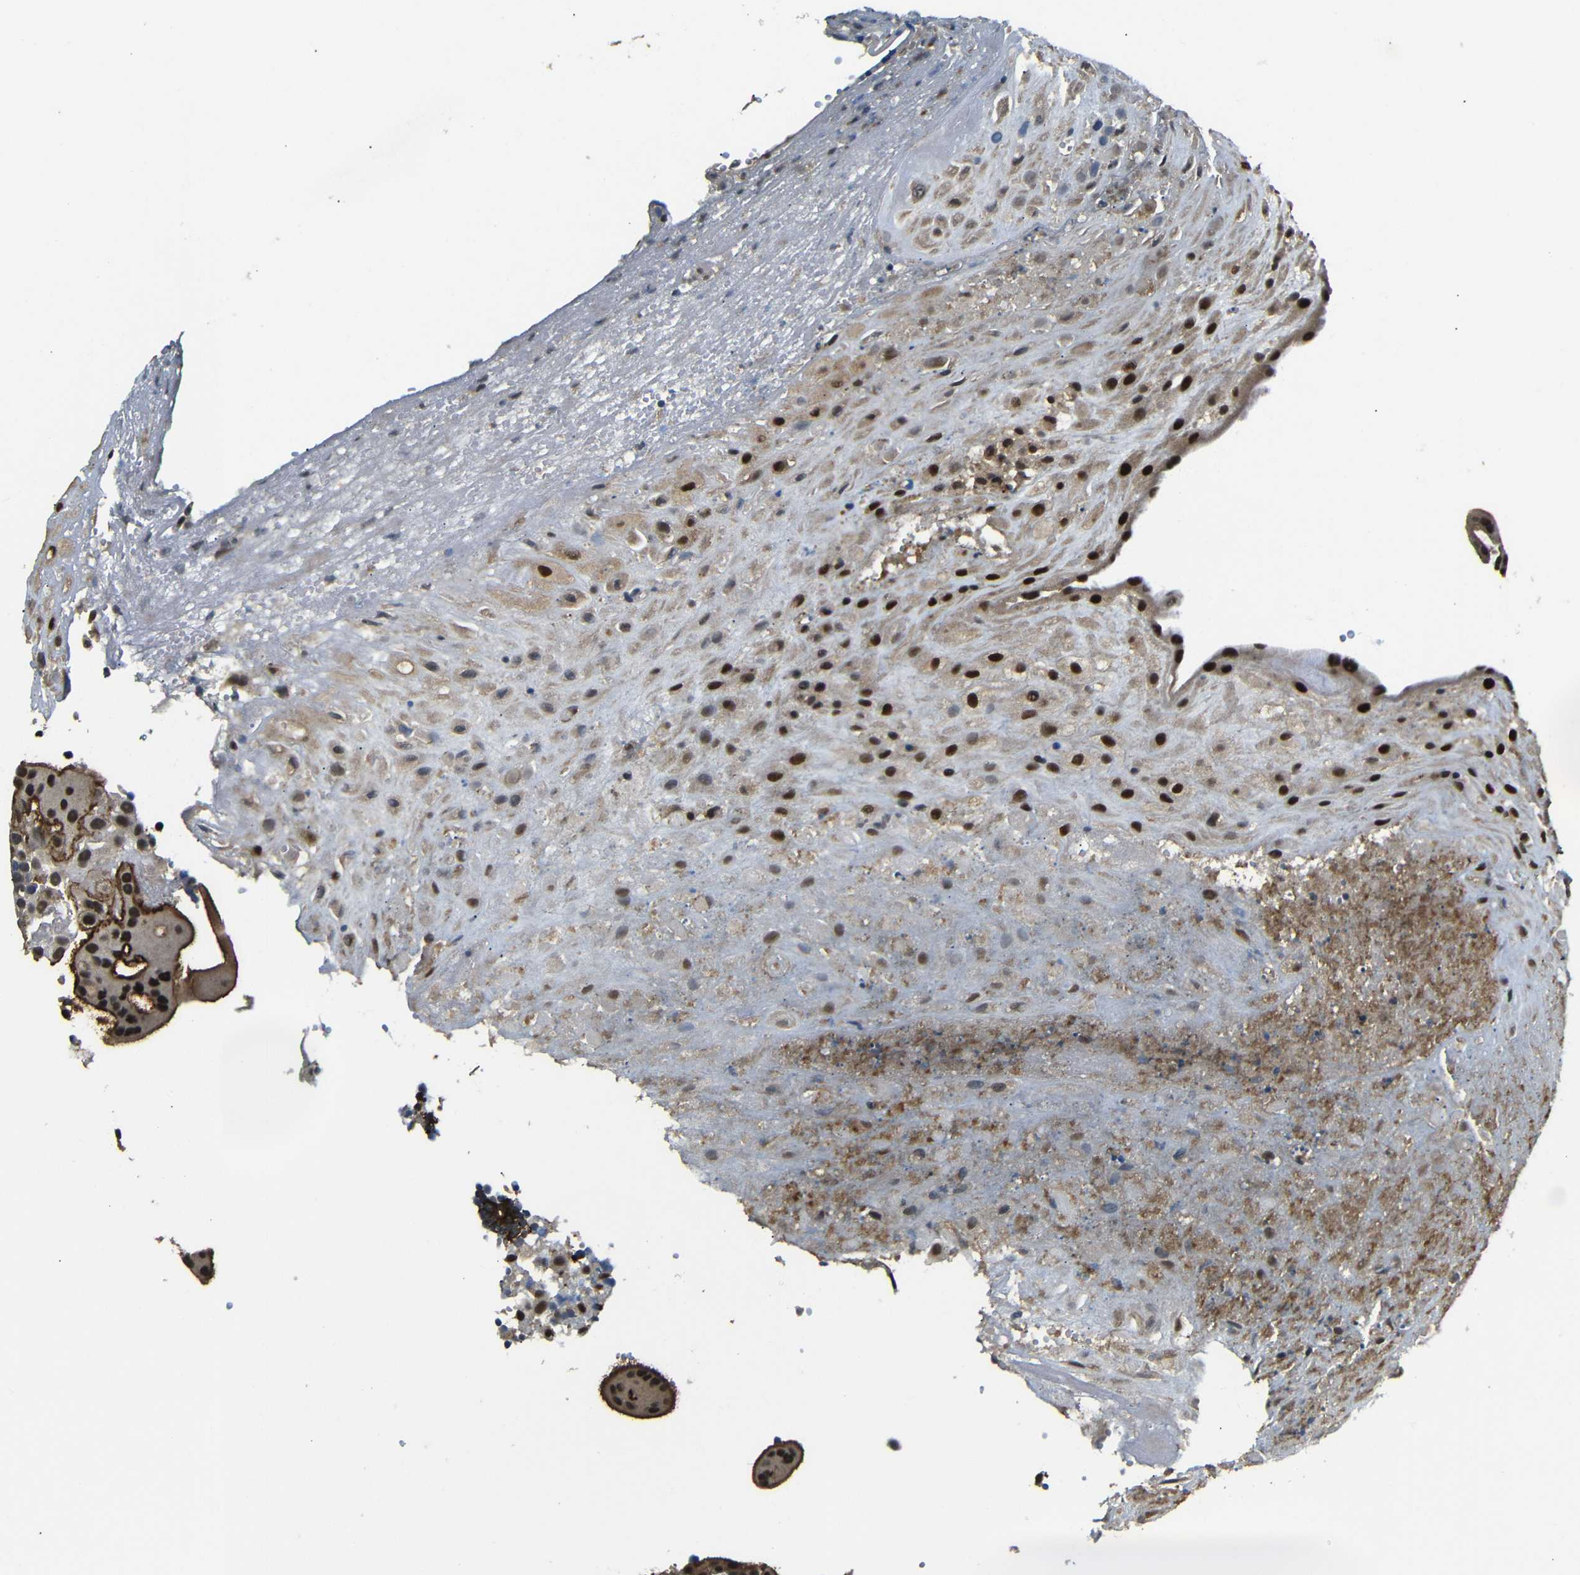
{"staining": {"intensity": "strong", "quantity": ">75%", "location": "cytoplasmic/membranous,nuclear"}, "tissue": "placenta", "cell_type": "Decidual cells", "image_type": "normal", "snomed": [{"axis": "morphology", "description": "Normal tissue, NOS"}, {"axis": "topography", "description": "Placenta"}], "caption": "DAB (3,3'-diaminobenzidine) immunohistochemical staining of benign human placenta displays strong cytoplasmic/membranous,nuclear protein expression in approximately >75% of decidual cells.", "gene": "TBX2", "patient": {"sex": "female", "age": 18}}